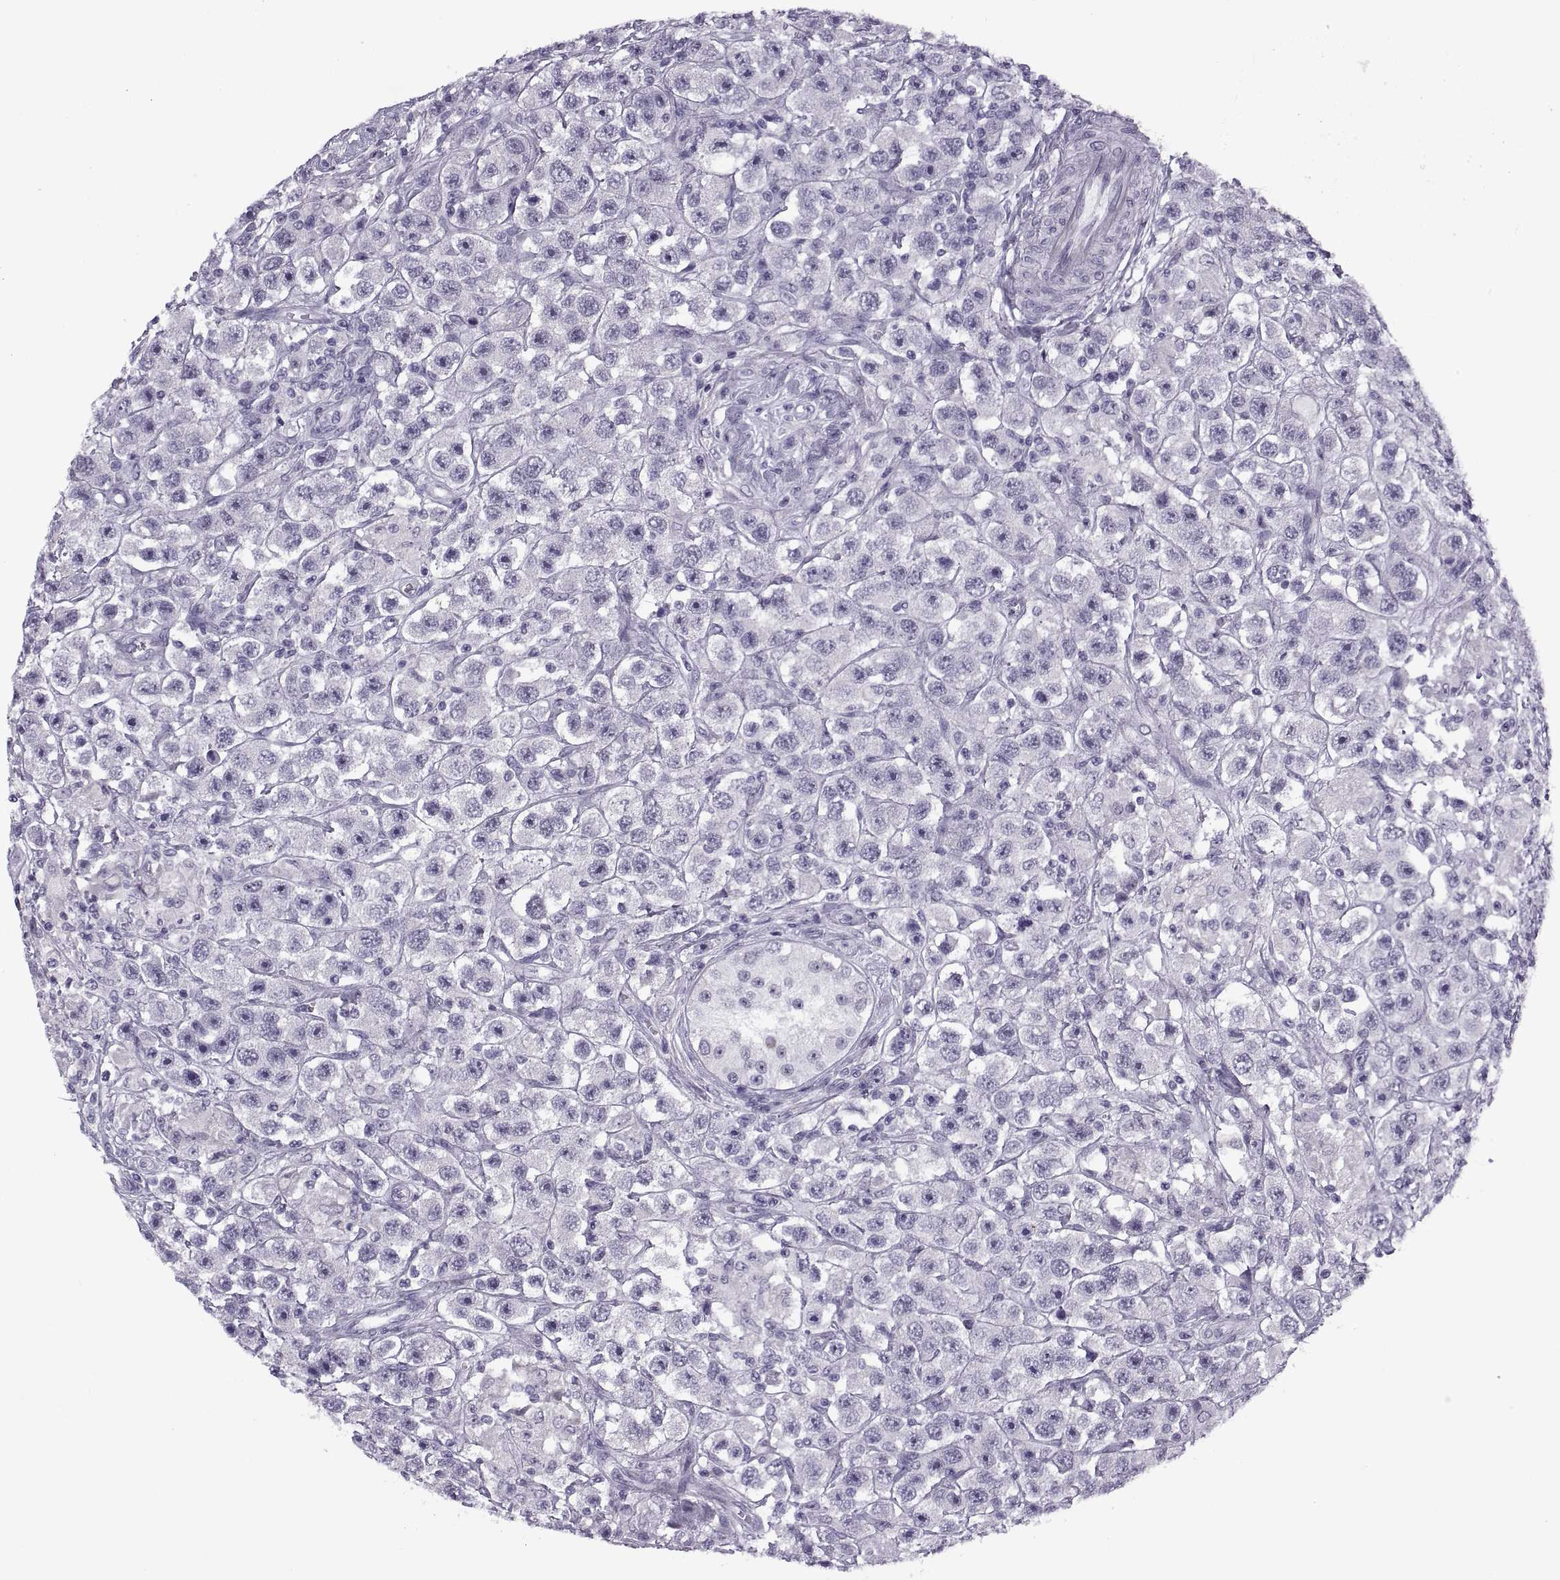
{"staining": {"intensity": "negative", "quantity": "none", "location": "none"}, "tissue": "testis cancer", "cell_type": "Tumor cells", "image_type": "cancer", "snomed": [{"axis": "morphology", "description": "Seminoma, NOS"}, {"axis": "topography", "description": "Testis"}], "caption": "Immunohistochemical staining of human seminoma (testis) reveals no significant expression in tumor cells. (DAB immunohistochemistry with hematoxylin counter stain).", "gene": "TBC1D3G", "patient": {"sex": "male", "age": 45}}